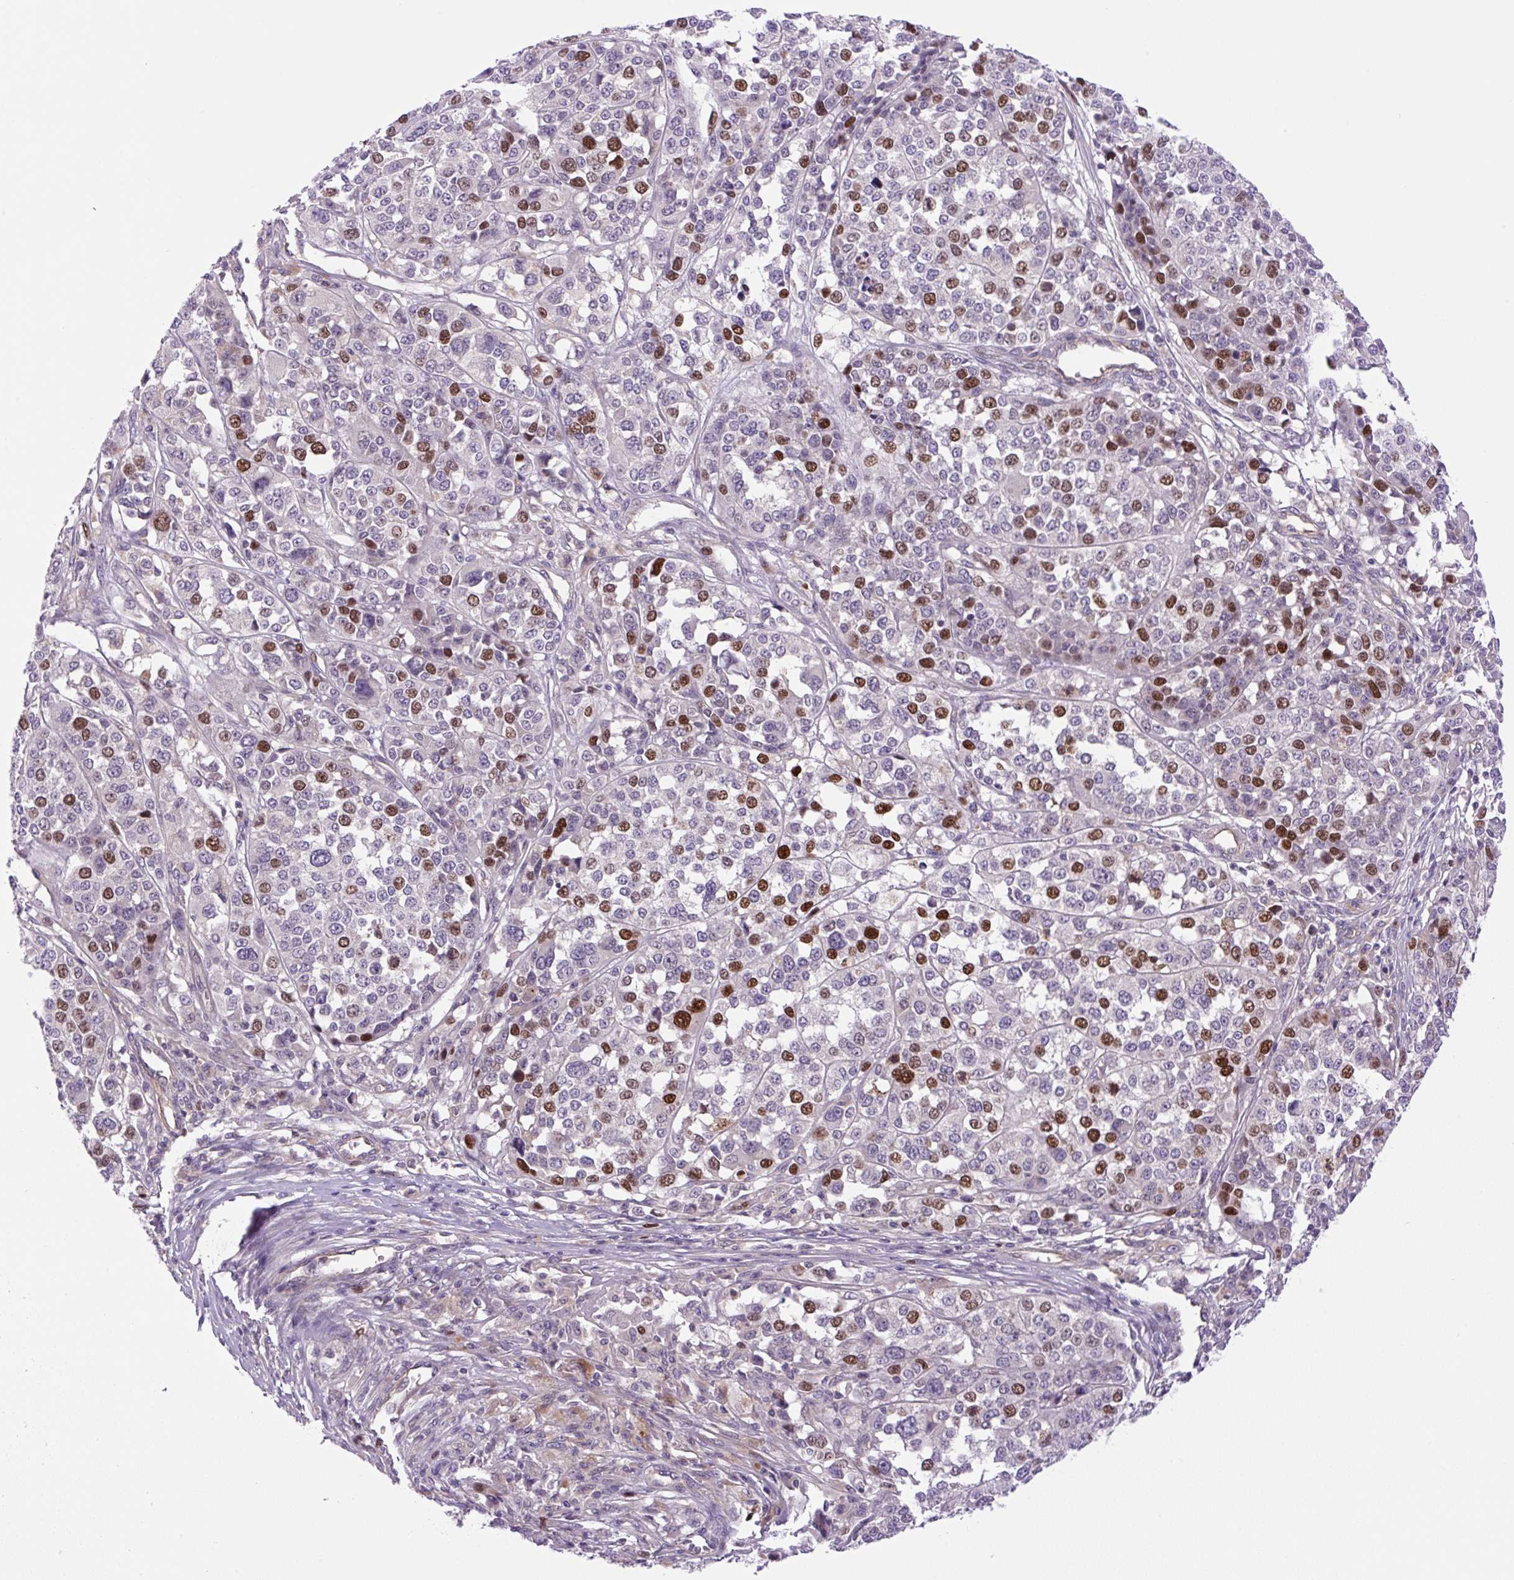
{"staining": {"intensity": "strong", "quantity": "25%-75%", "location": "nuclear"}, "tissue": "melanoma", "cell_type": "Tumor cells", "image_type": "cancer", "snomed": [{"axis": "morphology", "description": "Malignant melanoma, Metastatic site"}, {"axis": "topography", "description": "Lymph node"}], "caption": "Melanoma stained for a protein (brown) reveals strong nuclear positive staining in about 25%-75% of tumor cells.", "gene": "KIFC1", "patient": {"sex": "male", "age": 44}}